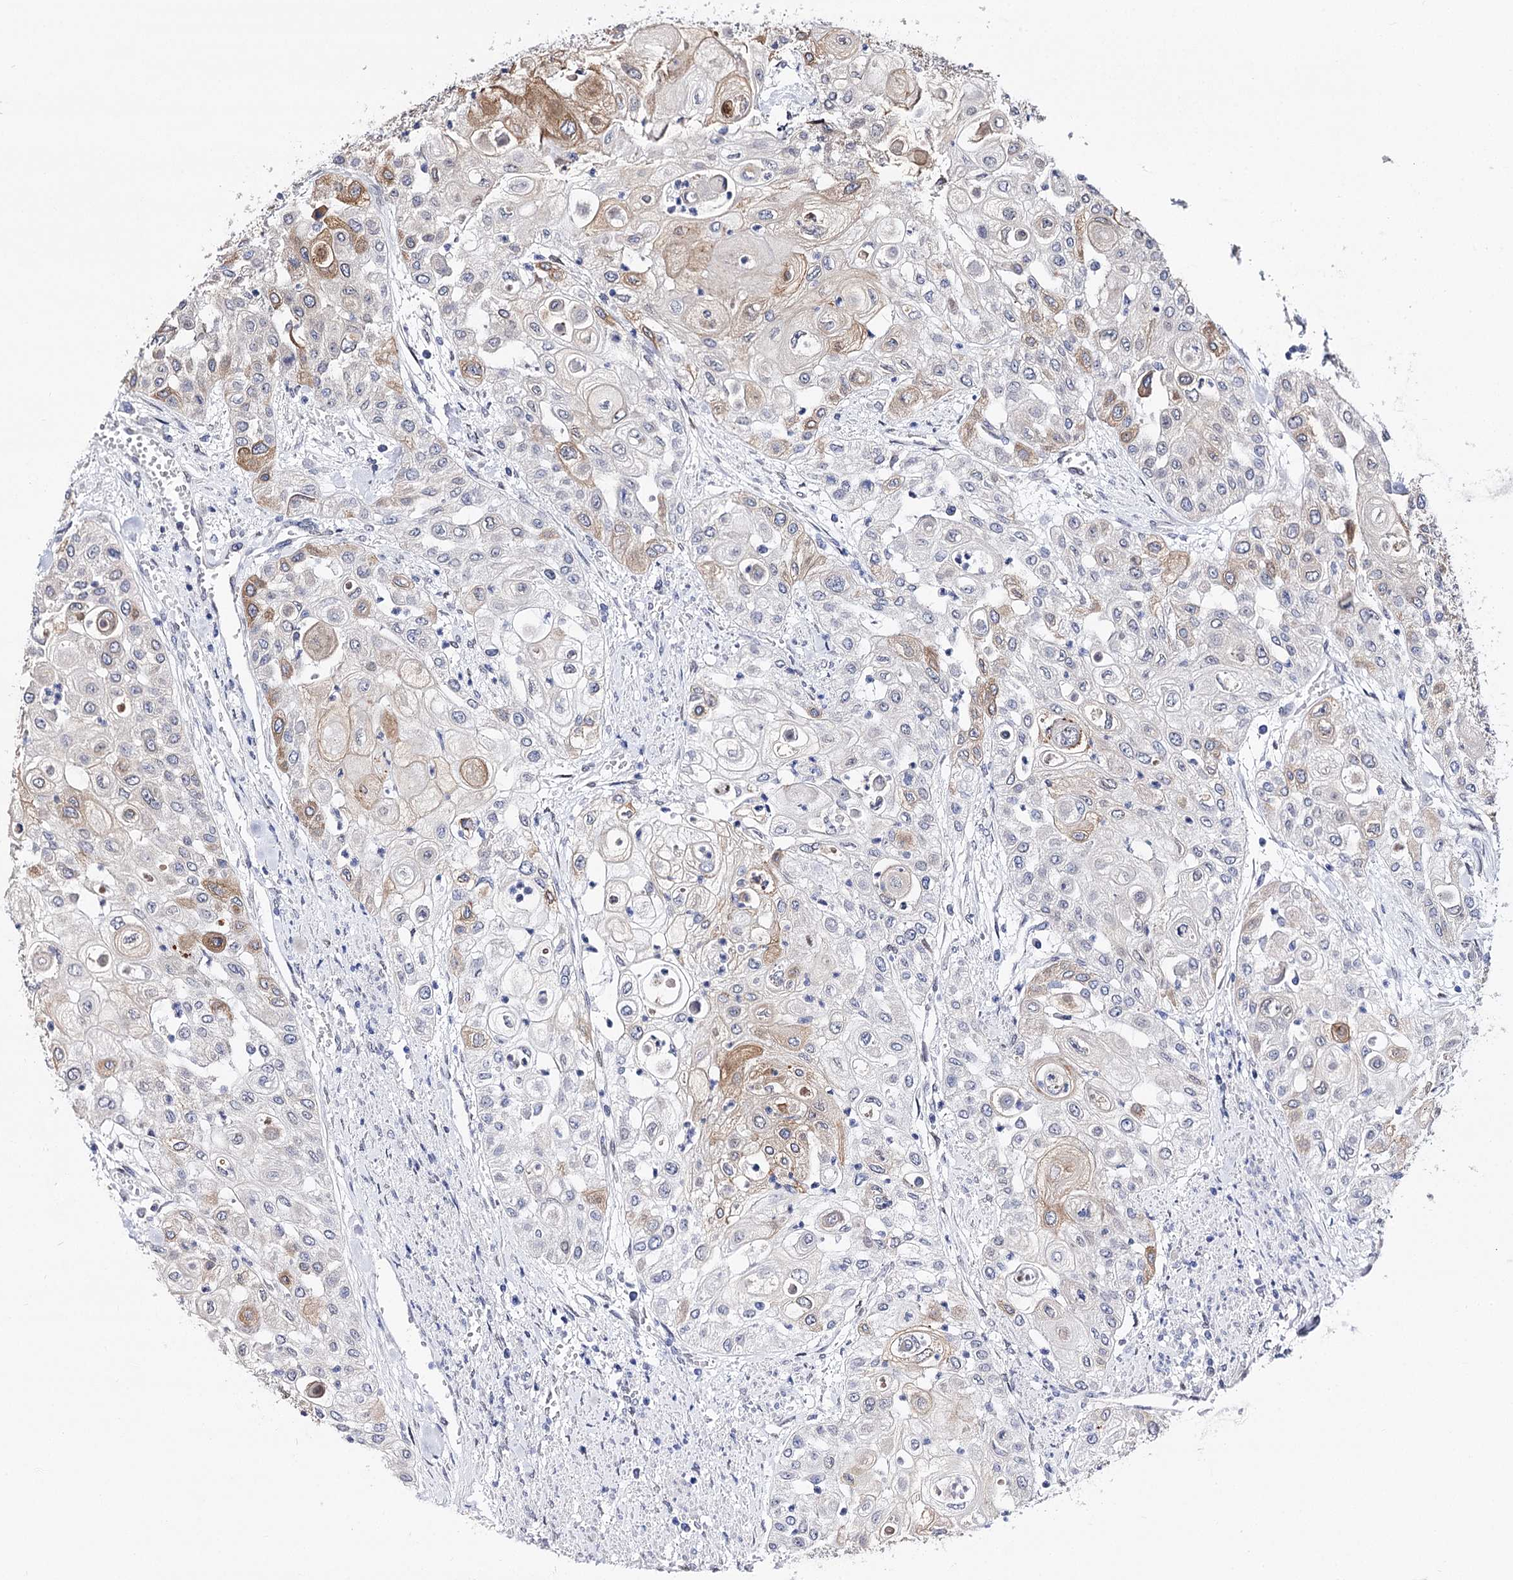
{"staining": {"intensity": "weak", "quantity": "<25%", "location": "cytoplasmic/membranous"}, "tissue": "urothelial cancer", "cell_type": "Tumor cells", "image_type": "cancer", "snomed": [{"axis": "morphology", "description": "Urothelial carcinoma, High grade"}, {"axis": "topography", "description": "Urinary bladder"}], "caption": "High power microscopy image of an immunohistochemistry (IHC) image of urothelial cancer, revealing no significant positivity in tumor cells.", "gene": "TMEM201", "patient": {"sex": "female", "age": 79}}